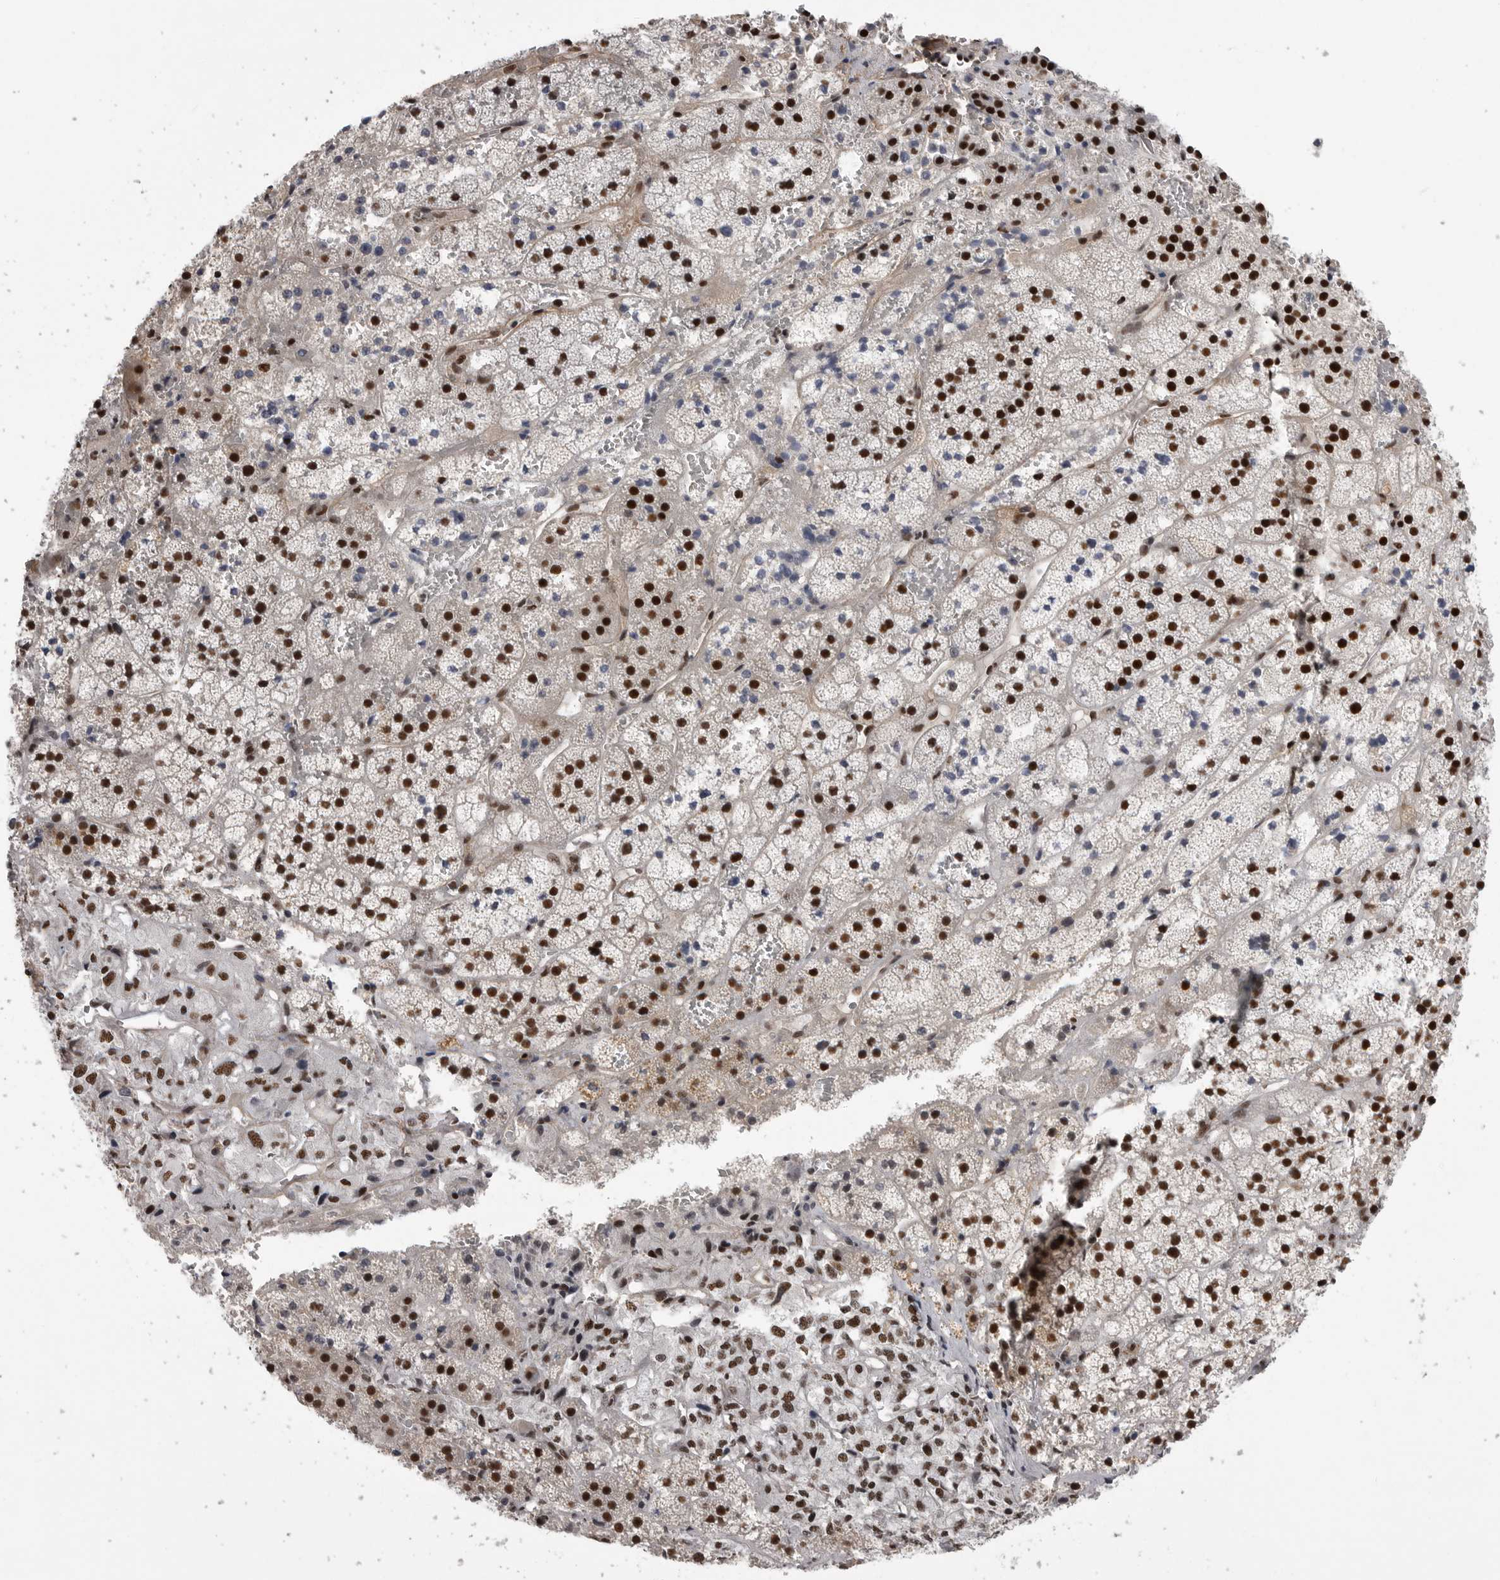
{"staining": {"intensity": "strong", "quantity": ">75%", "location": "nuclear"}, "tissue": "adrenal gland", "cell_type": "Glandular cells", "image_type": "normal", "snomed": [{"axis": "morphology", "description": "Normal tissue, NOS"}, {"axis": "topography", "description": "Adrenal gland"}], "caption": "Strong nuclear protein expression is appreciated in approximately >75% of glandular cells in adrenal gland. Ihc stains the protein of interest in brown and the nuclei are stained blue.", "gene": "PPP1R8", "patient": {"sex": "female", "age": 44}}